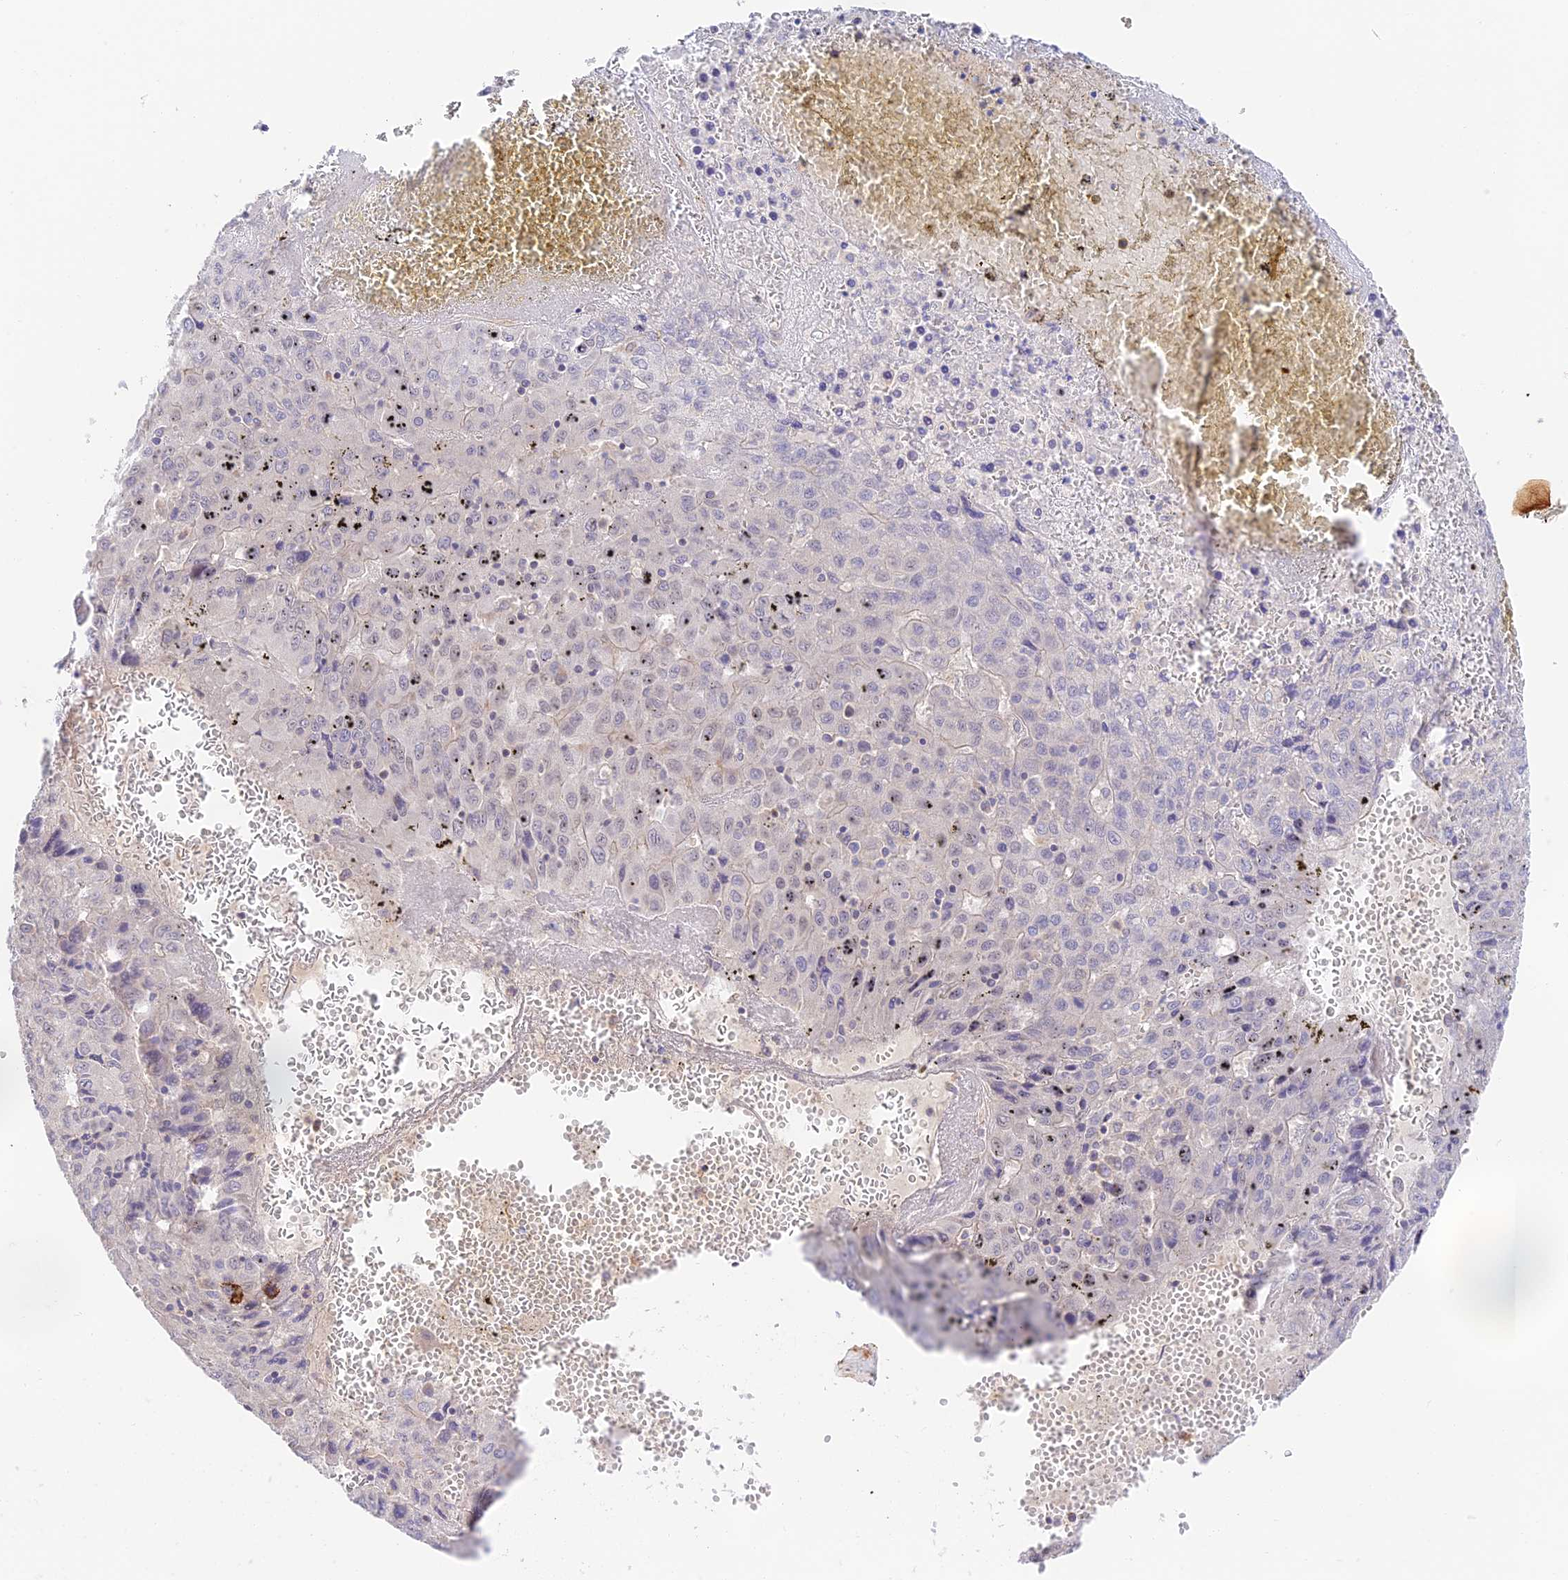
{"staining": {"intensity": "negative", "quantity": "none", "location": "none"}, "tissue": "liver cancer", "cell_type": "Tumor cells", "image_type": "cancer", "snomed": [{"axis": "morphology", "description": "Carcinoma, Hepatocellular, NOS"}, {"axis": "topography", "description": "Liver"}], "caption": "Immunohistochemical staining of liver cancer shows no significant staining in tumor cells.", "gene": "CAMSAP3", "patient": {"sex": "female", "age": 53}}